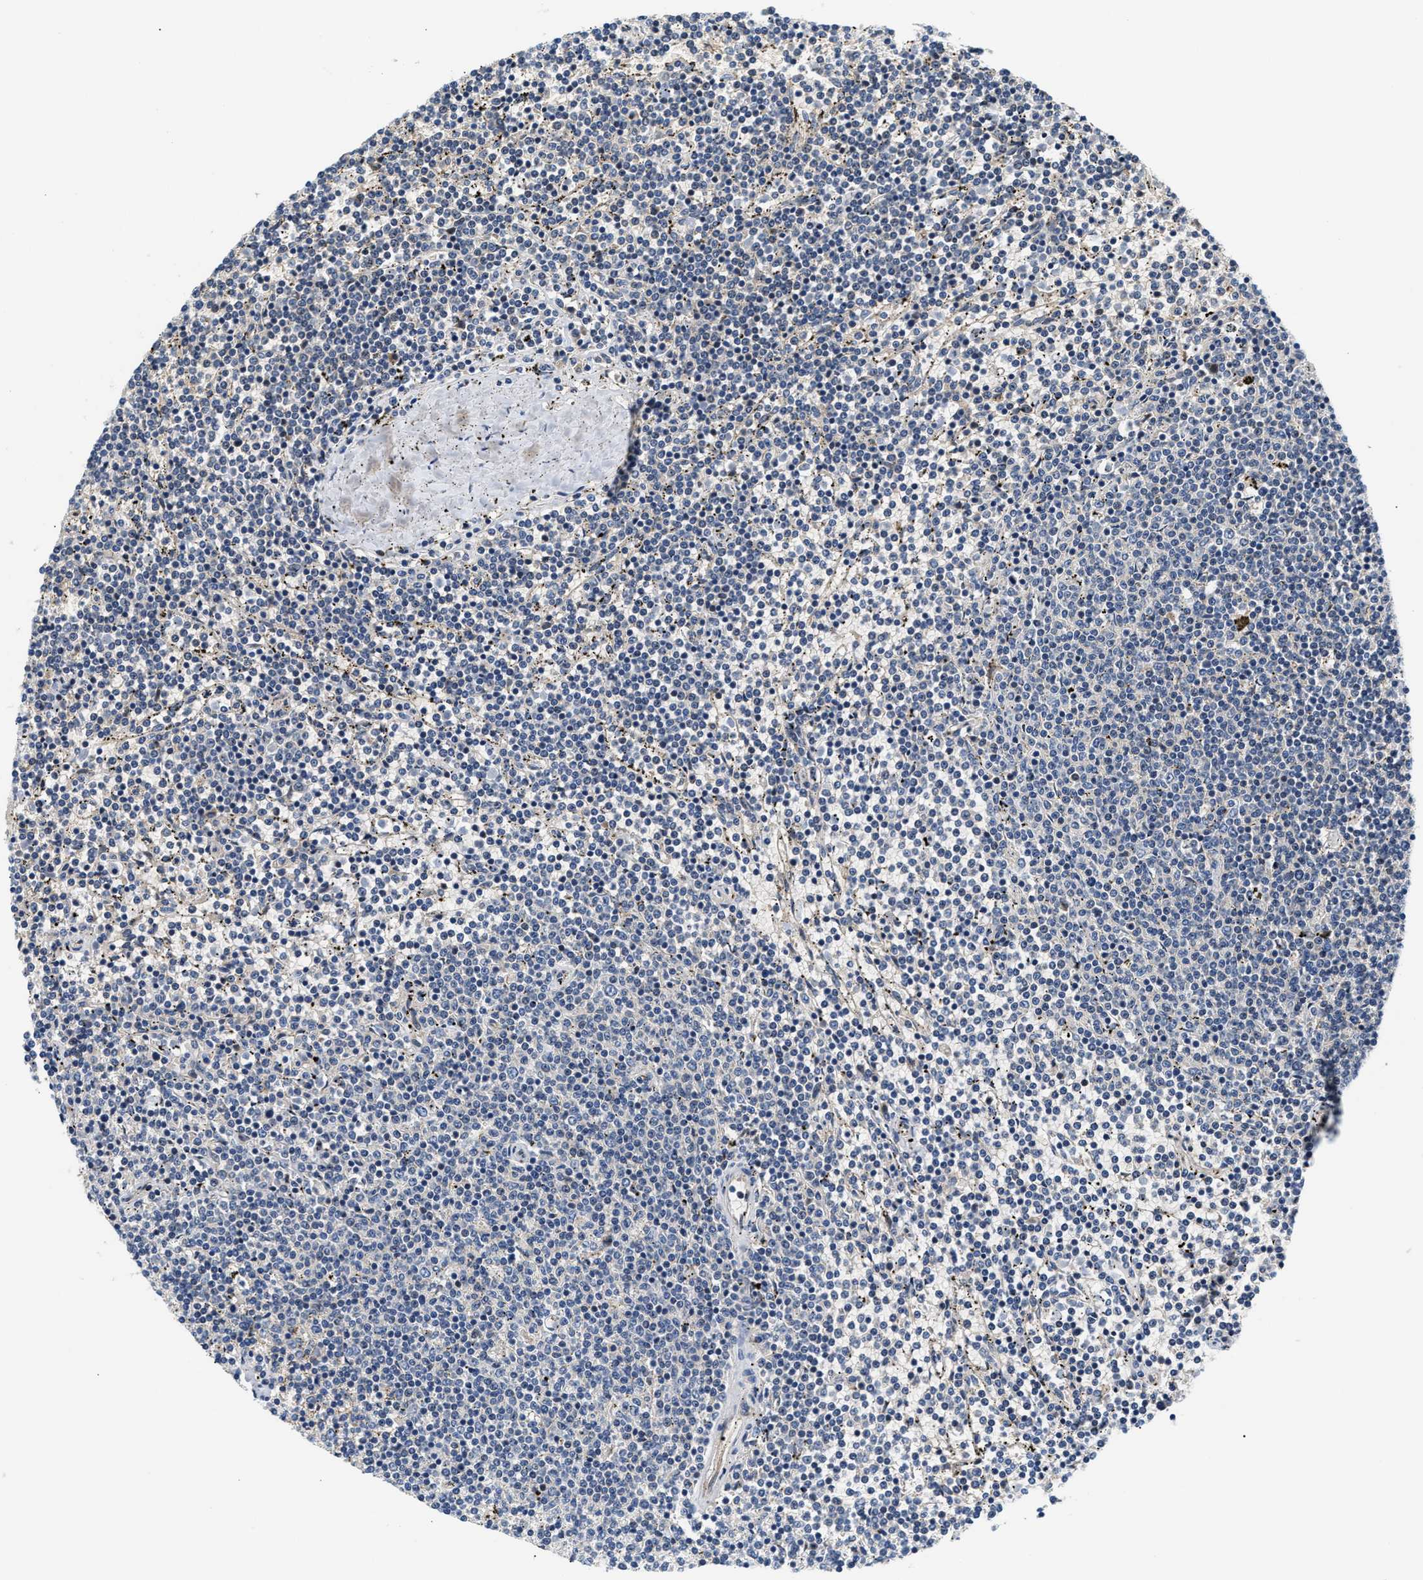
{"staining": {"intensity": "negative", "quantity": "none", "location": "none"}, "tissue": "lymphoma", "cell_type": "Tumor cells", "image_type": "cancer", "snomed": [{"axis": "morphology", "description": "Malignant lymphoma, non-Hodgkin's type, Low grade"}, {"axis": "topography", "description": "Spleen"}], "caption": "The immunohistochemistry (IHC) micrograph has no significant expression in tumor cells of lymphoma tissue. (DAB immunohistochemistry with hematoxylin counter stain).", "gene": "TNIP2", "patient": {"sex": "female", "age": 50}}